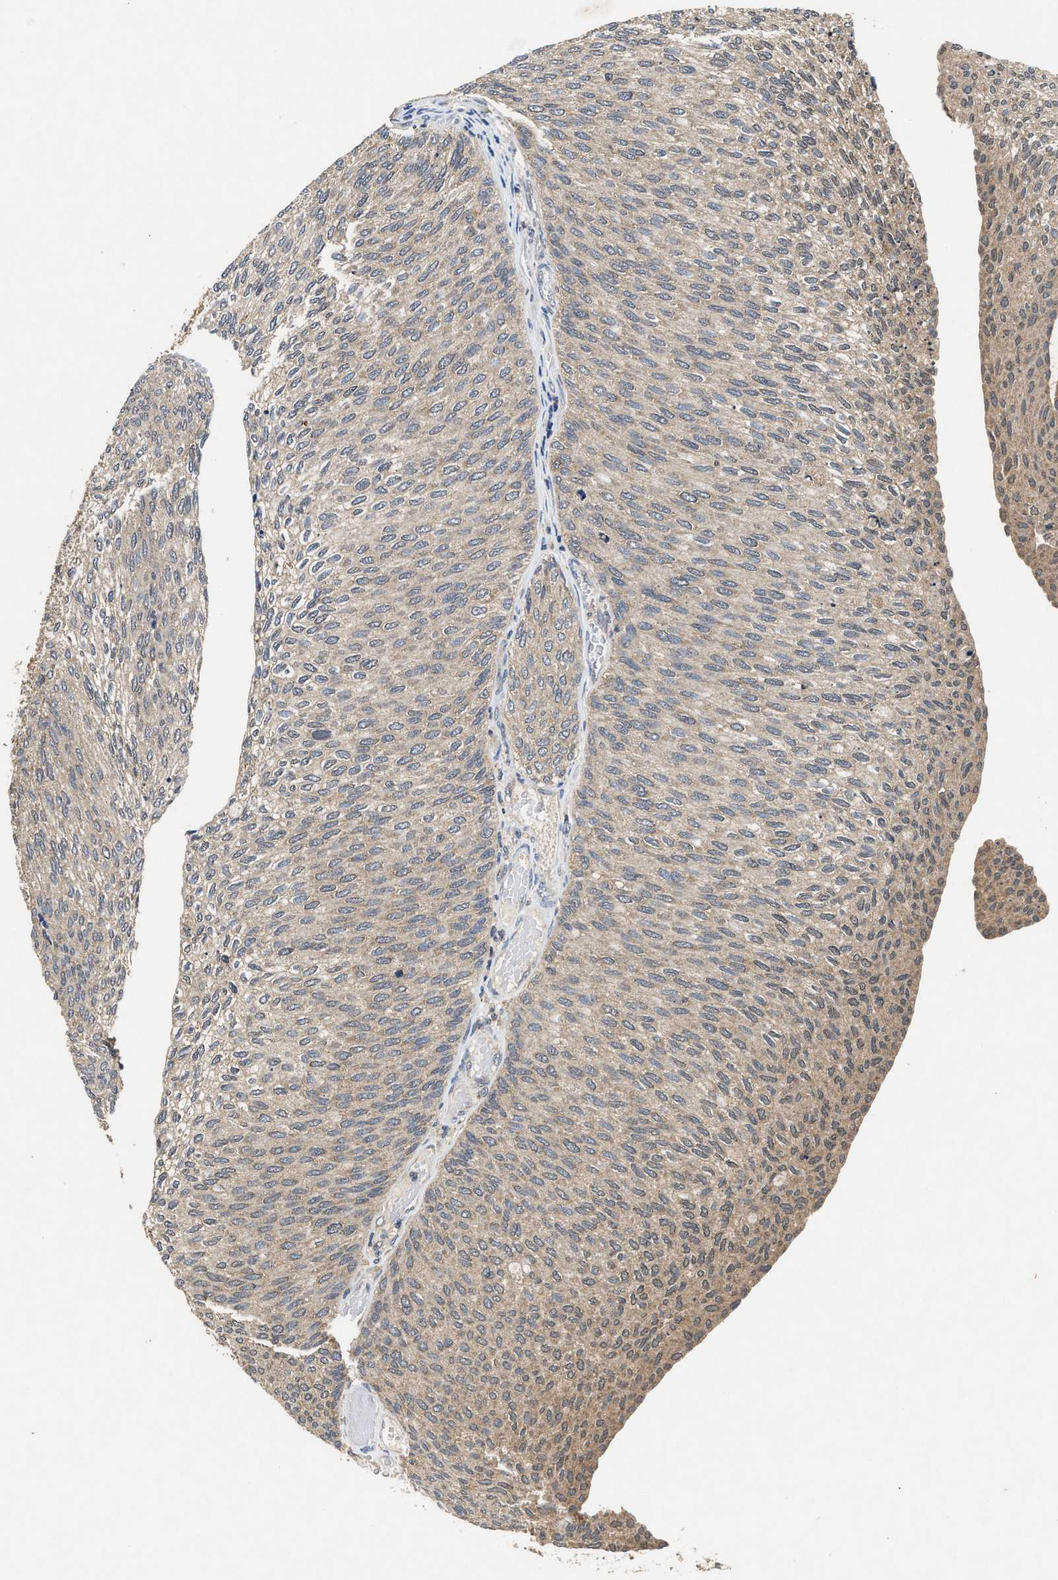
{"staining": {"intensity": "weak", "quantity": "25%-75%", "location": "cytoplasmic/membranous"}, "tissue": "urothelial cancer", "cell_type": "Tumor cells", "image_type": "cancer", "snomed": [{"axis": "morphology", "description": "Urothelial carcinoma, Low grade"}, {"axis": "topography", "description": "Urinary bladder"}], "caption": "This is an image of immunohistochemistry staining of low-grade urothelial carcinoma, which shows weak staining in the cytoplasmic/membranous of tumor cells.", "gene": "PDAP1", "patient": {"sex": "female", "age": 79}}